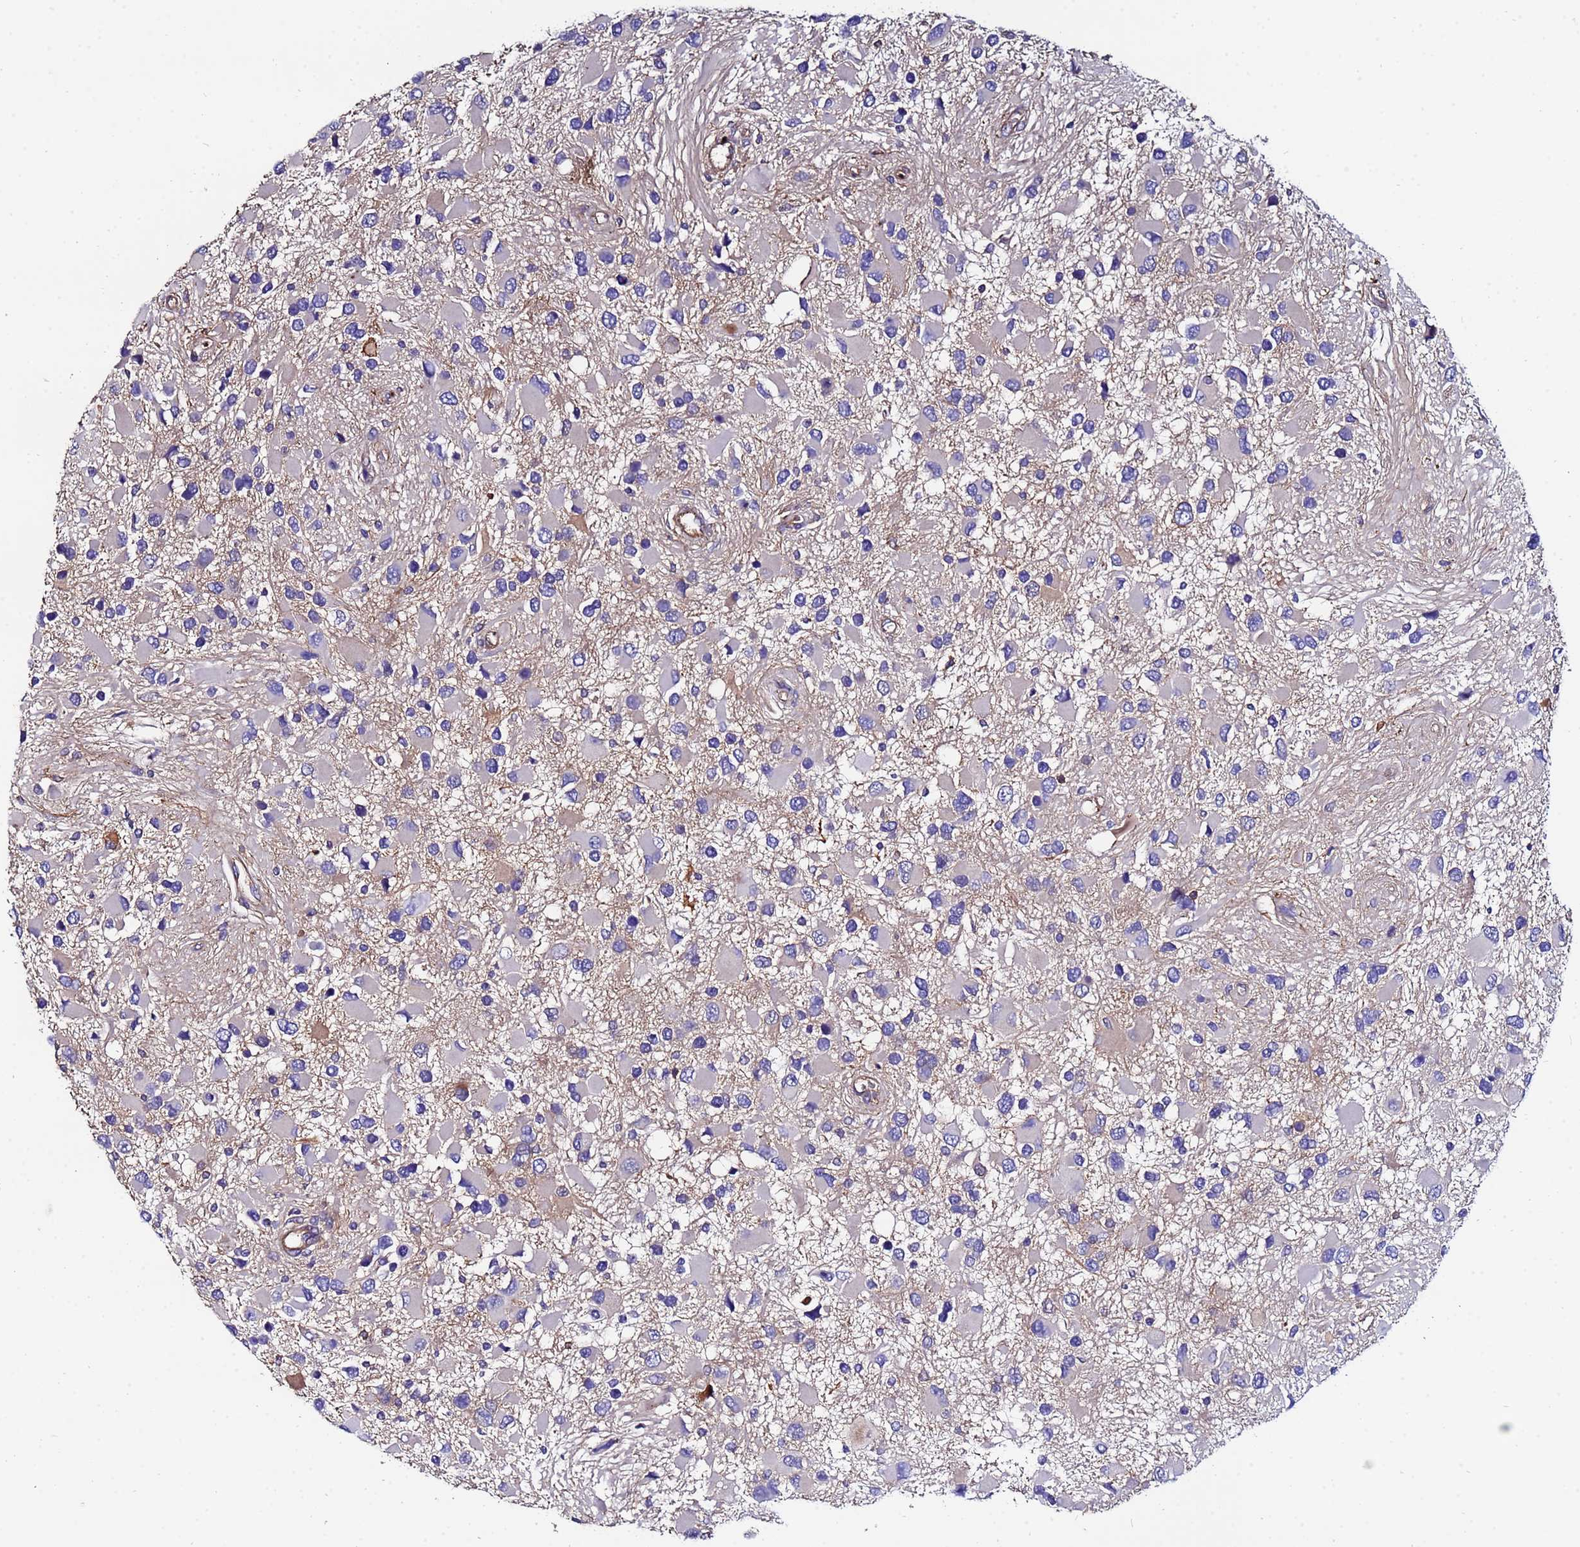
{"staining": {"intensity": "weak", "quantity": "<25%", "location": "cytoplasmic/membranous"}, "tissue": "glioma", "cell_type": "Tumor cells", "image_type": "cancer", "snomed": [{"axis": "morphology", "description": "Glioma, malignant, High grade"}, {"axis": "topography", "description": "Brain"}], "caption": "Tumor cells show no significant positivity in malignant glioma (high-grade). Brightfield microscopy of immunohistochemistry (IHC) stained with DAB (3,3'-diaminobenzidine) (brown) and hematoxylin (blue), captured at high magnification.", "gene": "POTEE", "patient": {"sex": "male", "age": 53}}